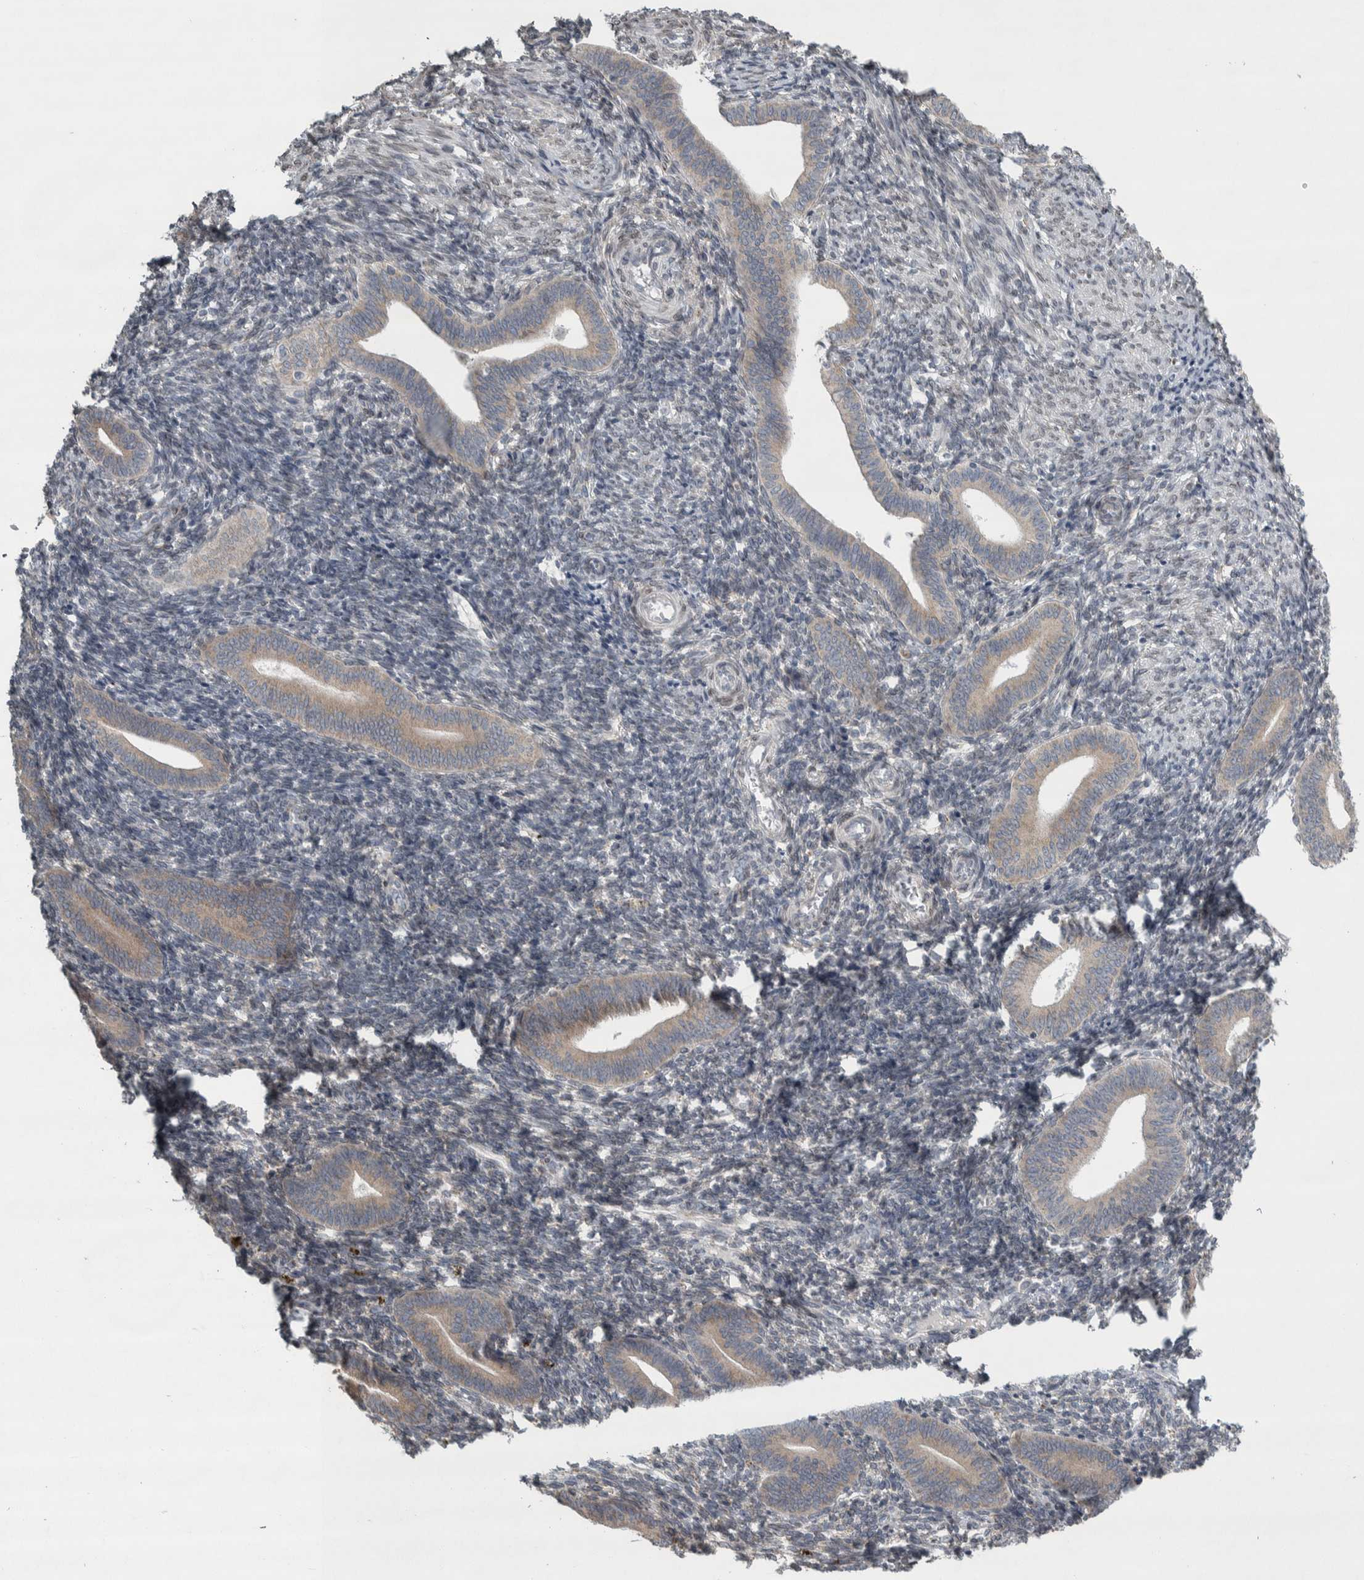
{"staining": {"intensity": "weak", "quantity": "25%-75%", "location": "cytoplasmic/membranous"}, "tissue": "endometrium", "cell_type": "Cells in endometrial stroma", "image_type": "normal", "snomed": [{"axis": "morphology", "description": "Normal tissue, NOS"}, {"axis": "topography", "description": "Uterus"}, {"axis": "topography", "description": "Endometrium"}], "caption": "Approximately 25%-75% of cells in endometrial stroma in benign human endometrium show weak cytoplasmic/membranous protein staining as visualized by brown immunohistochemical staining.", "gene": "SIGMAR1", "patient": {"sex": "female", "age": 33}}